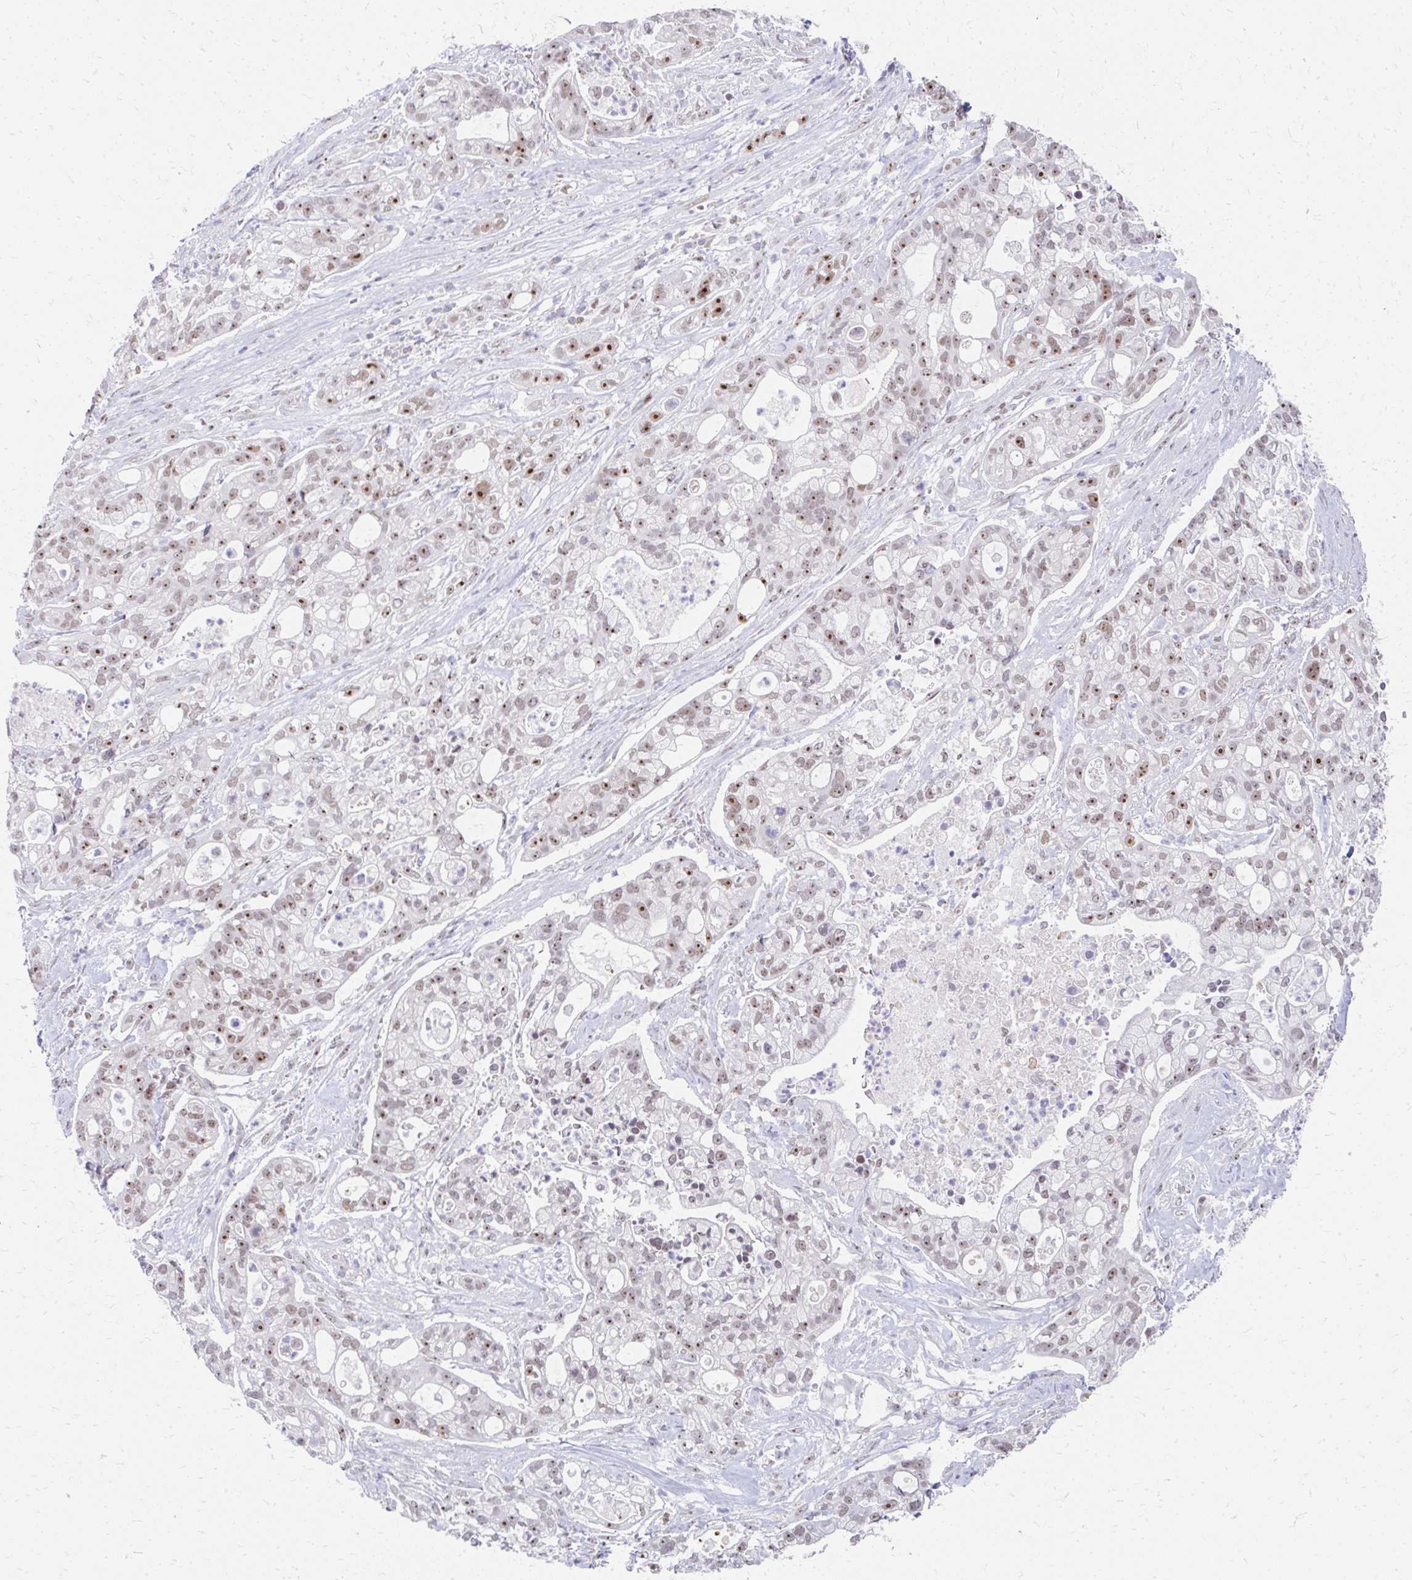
{"staining": {"intensity": "moderate", "quantity": ">75%", "location": "nuclear"}, "tissue": "pancreatic cancer", "cell_type": "Tumor cells", "image_type": "cancer", "snomed": [{"axis": "morphology", "description": "Adenocarcinoma, NOS"}, {"axis": "topography", "description": "Pancreas"}], "caption": "Pancreatic cancer (adenocarcinoma) was stained to show a protein in brown. There is medium levels of moderate nuclear expression in approximately >75% of tumor cells.", "gene": "GTF2H1", "patient": {"sex": "female", "age": 69}}